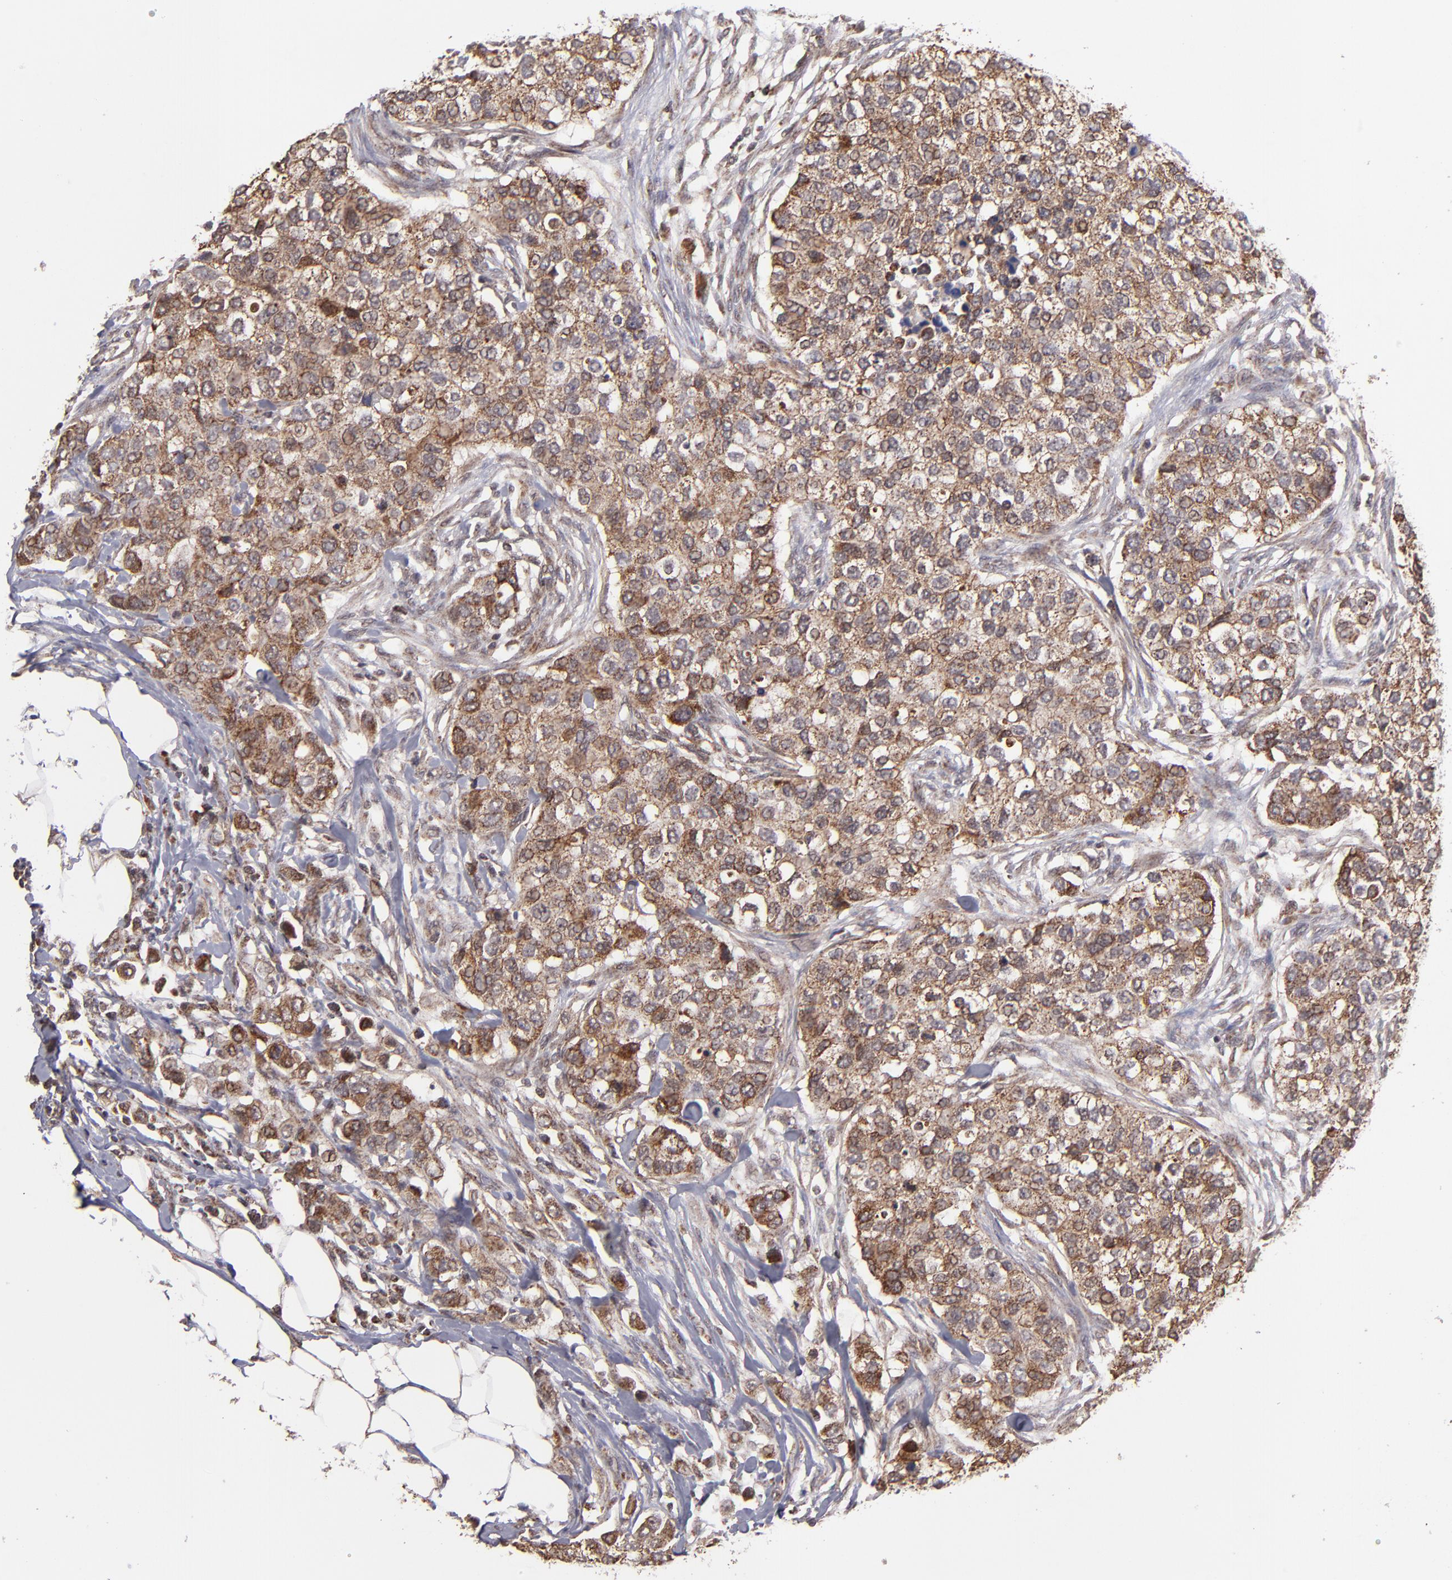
{"staining": {"intensity": "moderate", "quantity": ">75%", "location": "cytoplasmic/membranous"}, "tissue": "breast cancer", "cell_type": "Tumor cells", "image_type": "cancer", "snomed": [{"axis": "morphology", "description": "Normal tissue, NOS"}, {"axis": "morphology", "description": "Duct carcinoma"}, {"axis": "topography", "description": "Breast"}], "caption": "A brown stain highlights moderate cytoplasmic/membranous staining of a protein in human breast cancer tumor cells.", "gene": "SLC15A1", "patient": {"sex": "female", "age": 49}}